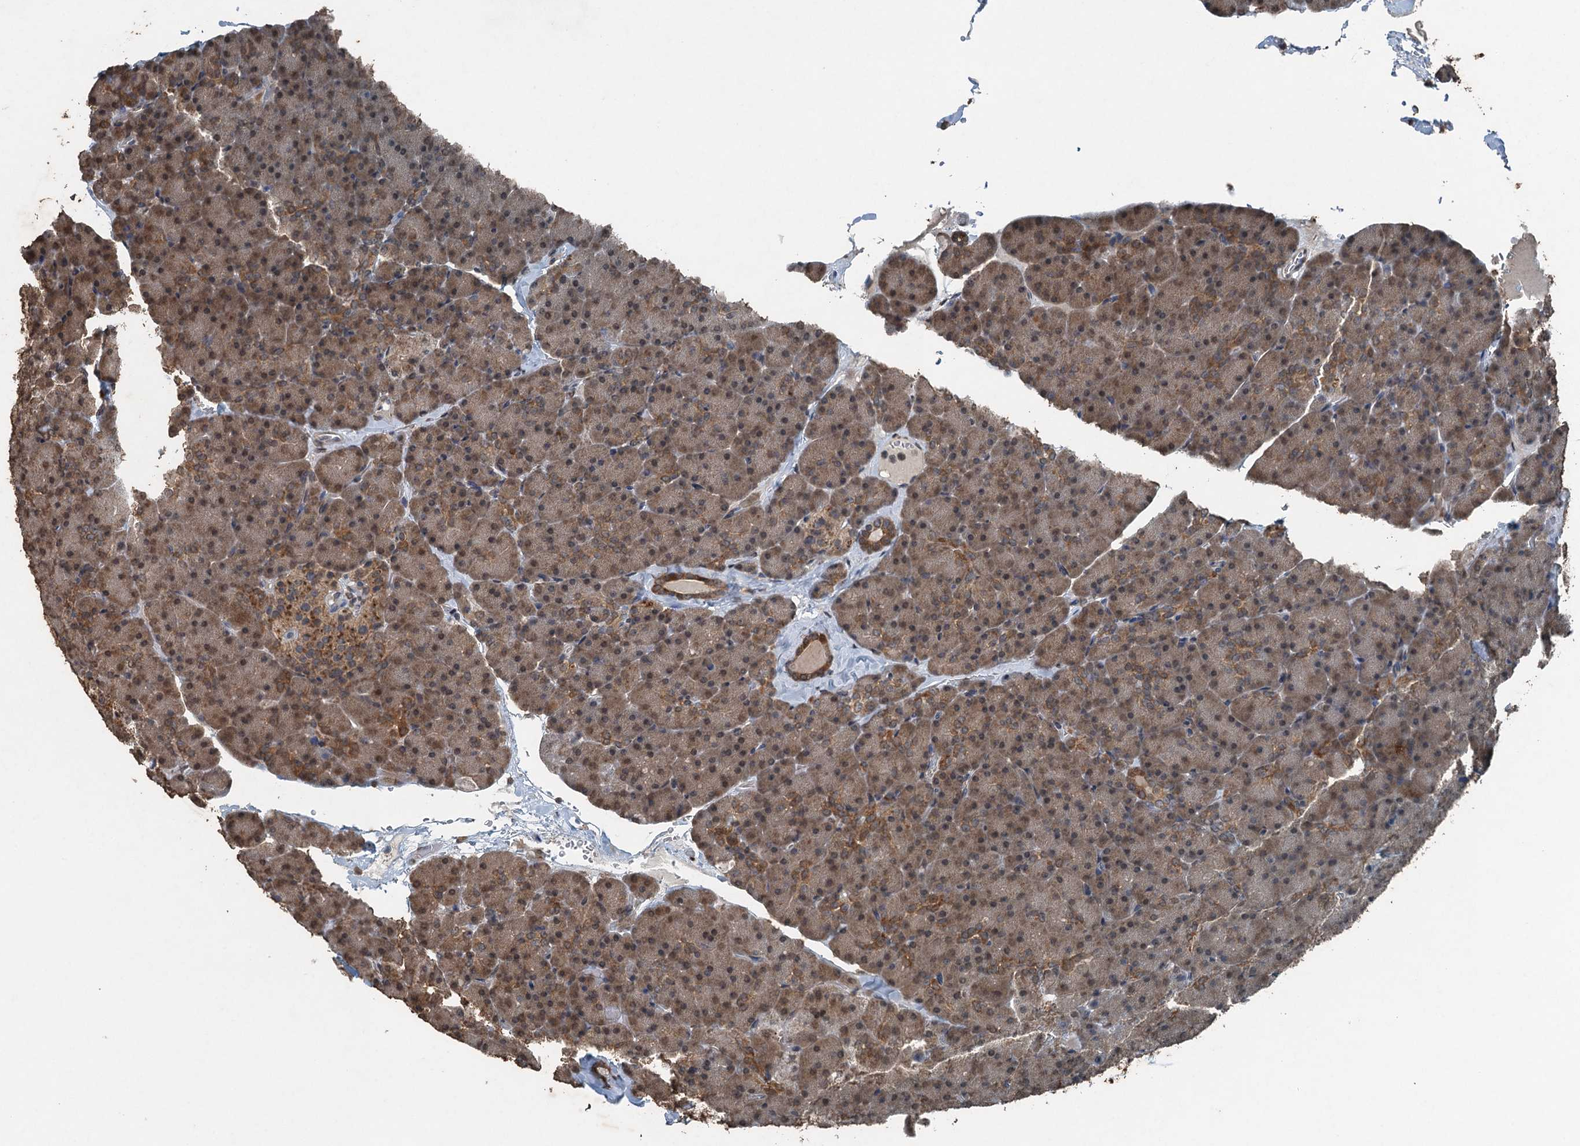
{"staining": {"intensity": "moderate", "quantity": ">75%", "location": "cytoplasmic/membranous,nuclear"}, "tissue": "pancreas", "cell_type": "Exocrine glandular cells", "image_type": "normal", "snomed": [{"axis": "morphology", "description": "Normal tissue, NOS"}, {"axis": "topography", "description": "Pancreas"}], "caption": "Normal pancreas exhibits moderate cytoplasmic/membranous,nuclear positivity in about >75% of exocrine glandular cells, visualized by immunohistochemistry.", "gene": "TCTN1", "patient": {"sex": "male", "age": 36}}